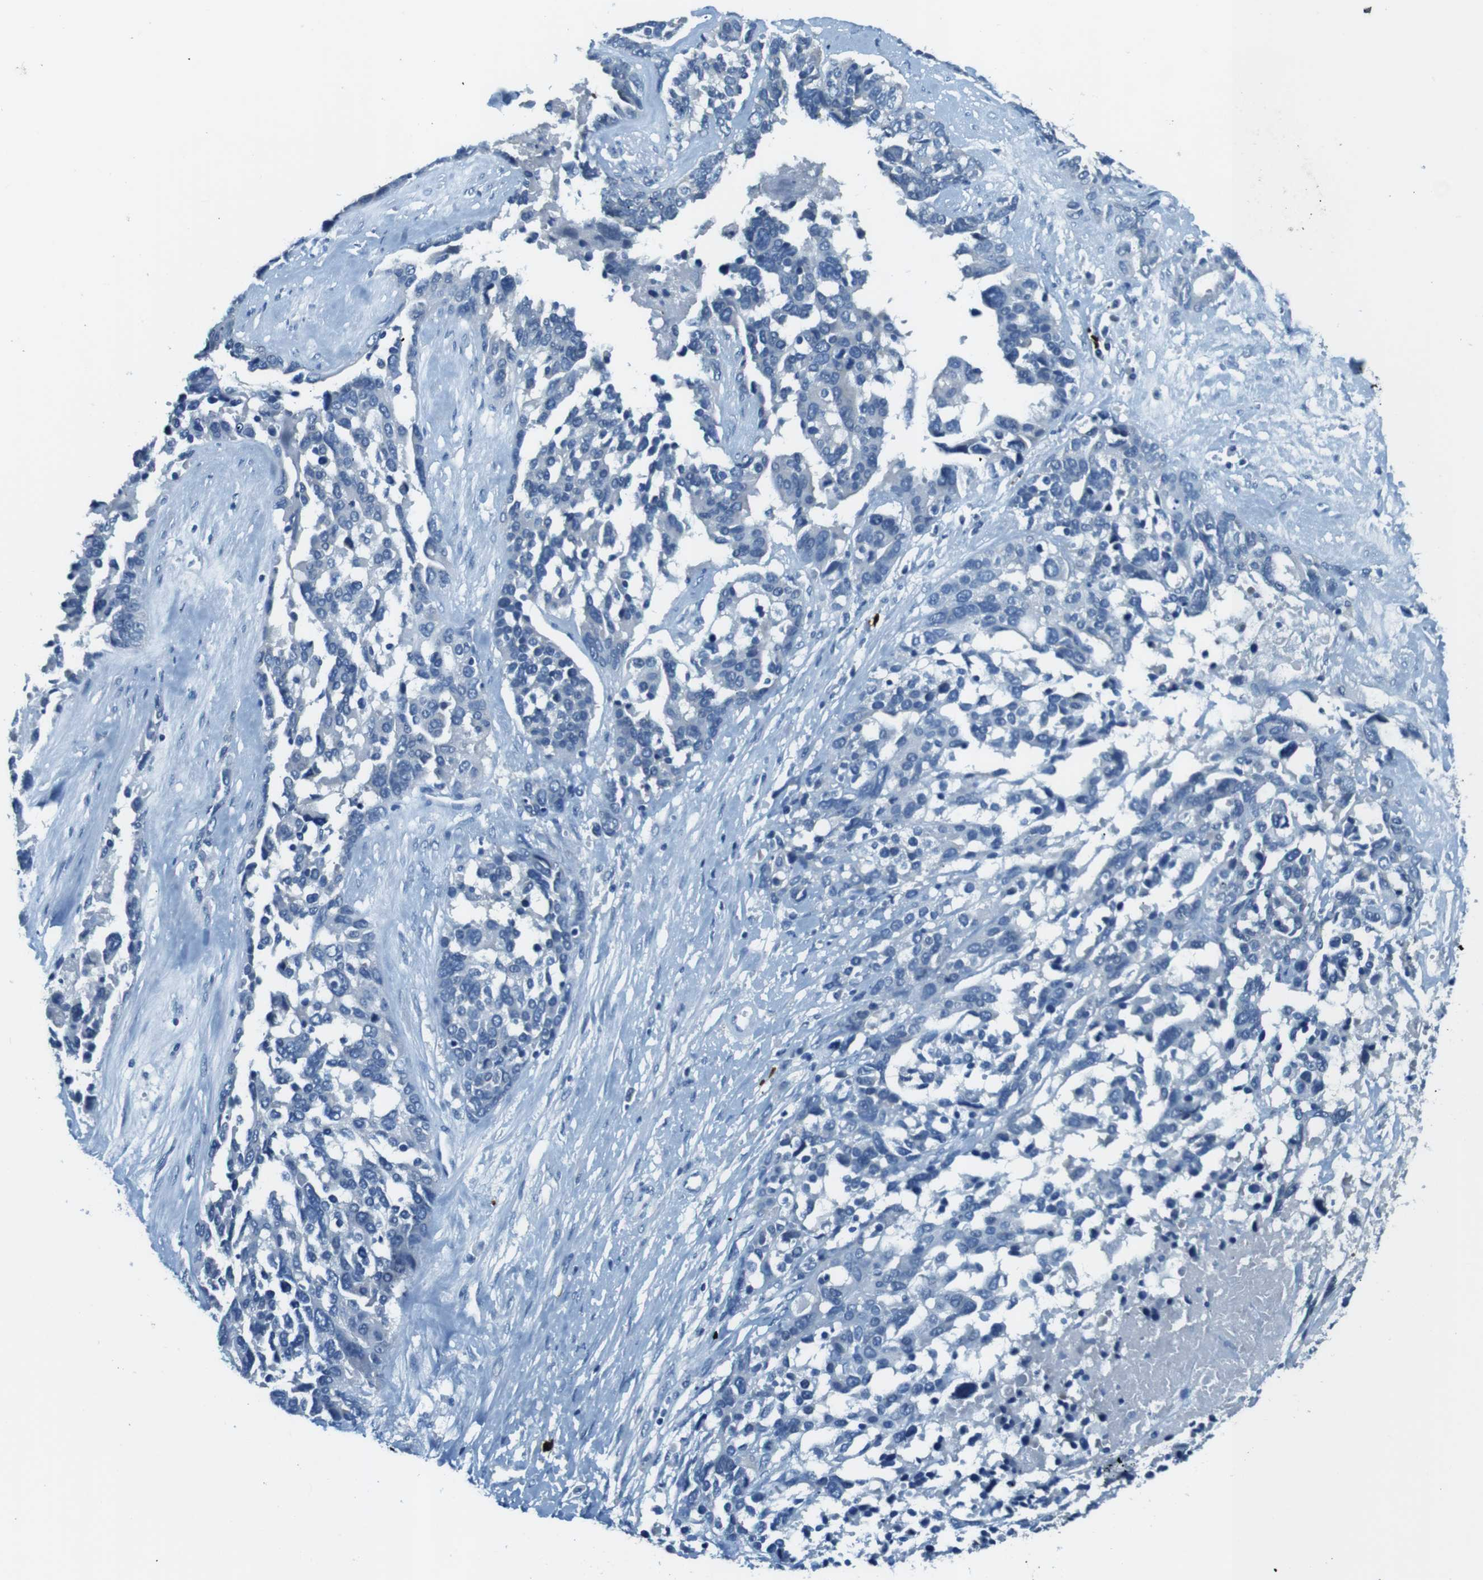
{"staining": {"intensity": "negative", "quantity": "none", "location": "none"}, "tissue": "ovarian cancer", "cell_type": "Tumor cells", "image_type": "cancer", "snomed": [{"axis": "morphology", "description": "Cystadenocarcinoma, serous, NOS"}, {"axis": "topography", "description": "Ovary"}], "caption": "This histopathology image is of ovarian cancer (serous cystadenocarcinoma) stained with IHC to label a protein in brown with the nuclei are counter-stained blue. There is no staining in tumor cells.", "gene": "SLC35A3", "patient": {"sex": "female", "age": 44}}